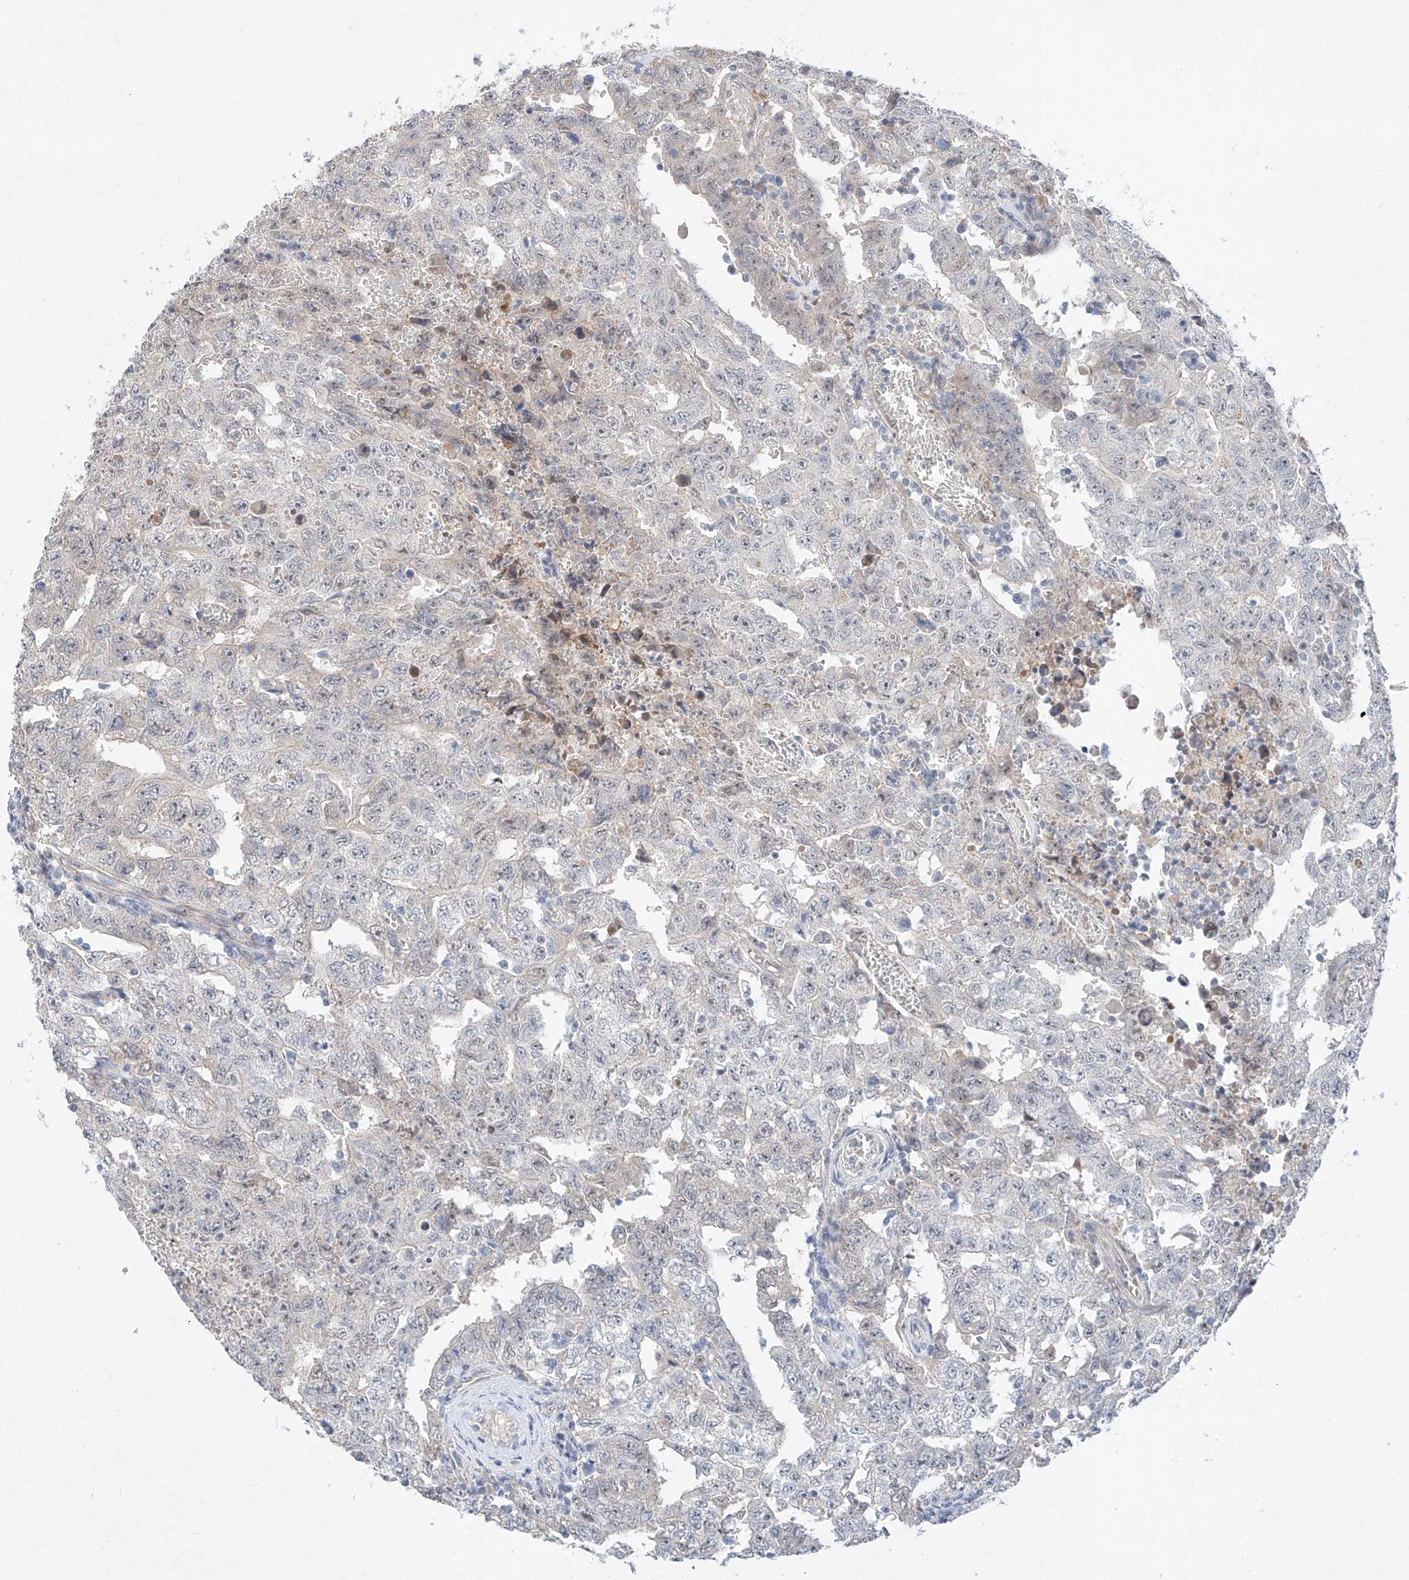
{"staining": {"intensity": "negative", "quantity": "none", "location": "none"}, "tissue": "testis cancer", "cell_type": "Tumor cells", "image_type": "cancer", "snomed": [{"axis": "morphology", "description": "Carcinoma, Embryonal, NOS"}, {"axis": "topography", "description": "Testis"}], "caption": "IHC image of neoplastic tissue: embryonal carcinoma (testis) stained with DAB exhibits no significant protein staining in tumor cells.", "gene": "IL22RA2", "patient": {"sex": "male", "age": 26}}